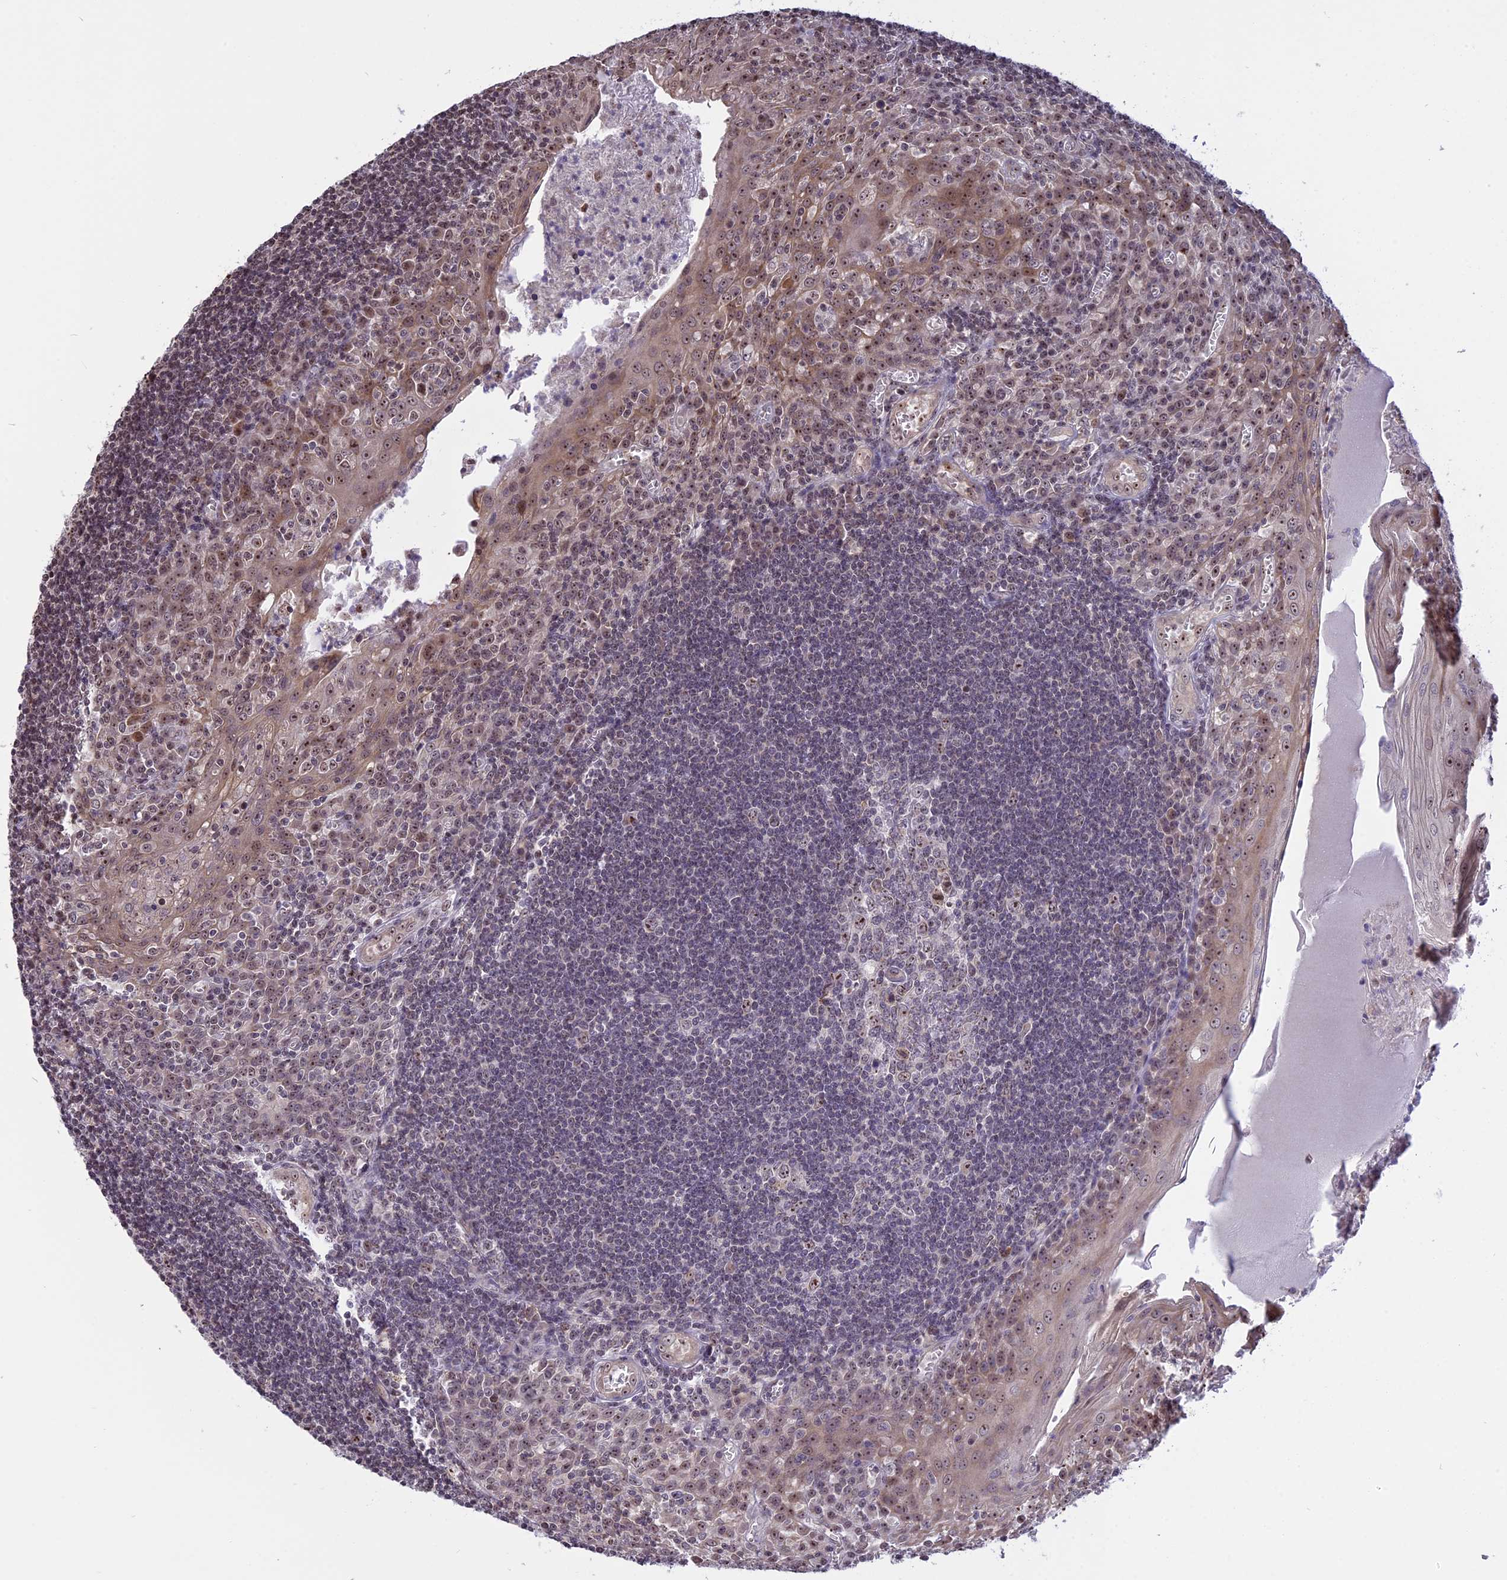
{"staining": {"intensity": "moderate", "quantity": "25%-75%", "location": "nuclear"}, "tissue": "tonsil", "cell_type": "Germinal center cells", "image_type": "normal", "snomed": [{"axis": "morphology", "description": "Normal tissue, NOS"}, {"axis": "topography", "description": "Tonsil"}], "caption": "IHC photomicrograph of unremarkable human tonsil stained for a protein (brown), which demonstrates medium levels of moderate nuclear staining in approximately 25%-75% of germinal center cells.", "gene": "MGA", "patient": {"sex": "male", "age": 27}}